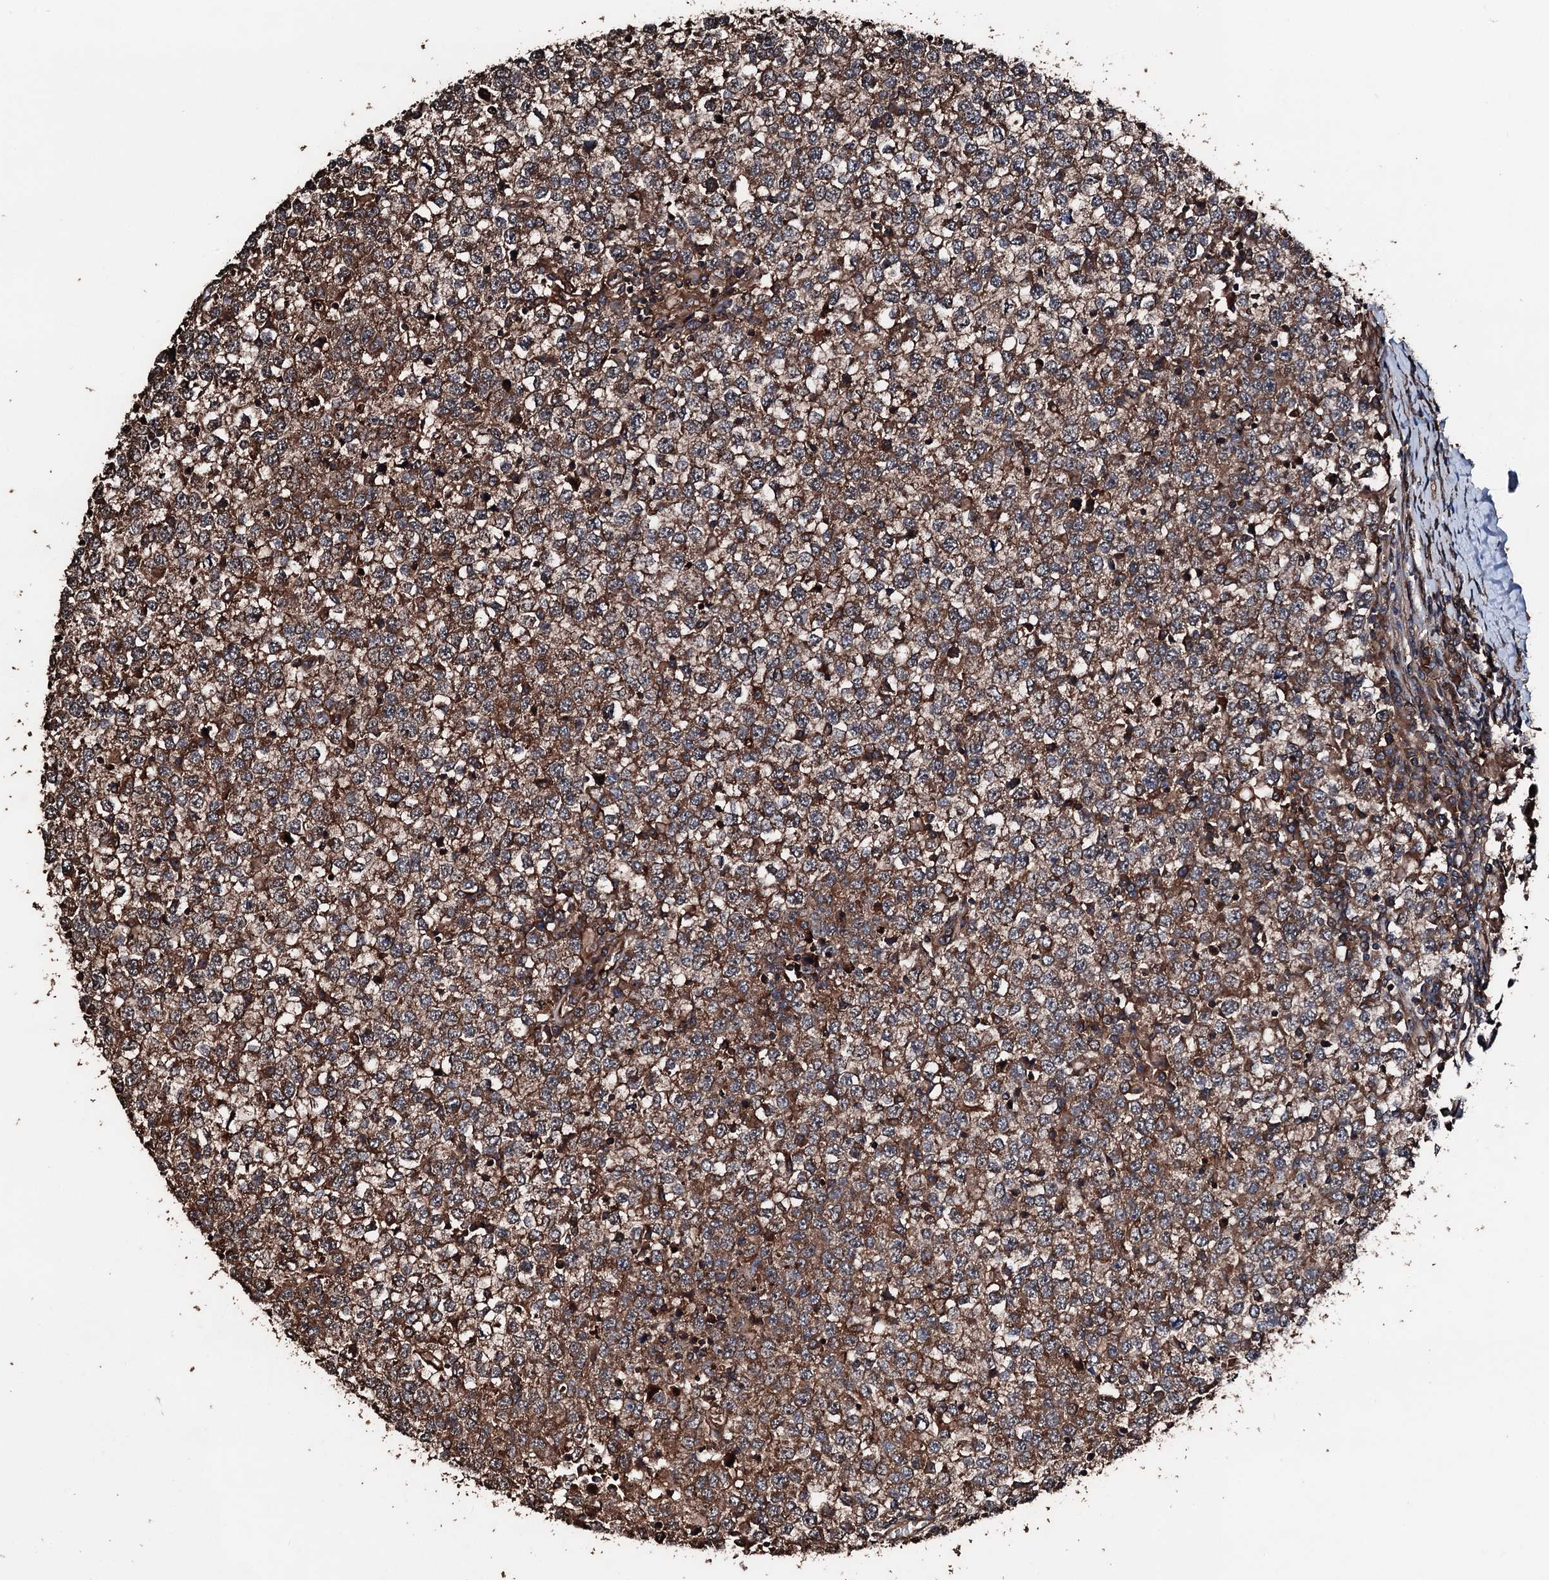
{"staining": {"intensity": "moderate", "quantity": ">75%", "location": "cytoplasmic/membranous"}, "tissue": "testis cancer", "cell_type": "Tumor cells", "image_type": "cancer", "snomed": [{"axis": "morphology", "description": "Seminoma, NOS"}, {"axis": "topography", "description": "Testis"}], "caption": "Brown immunohistochemical staining in human testis cancer (seminoma) exhibits moderate cytoplasmic/membranous positivity in about >75% of tumor cells.", "gene": "KIF18A", "patient": {"sex": "male", "age": 65}}